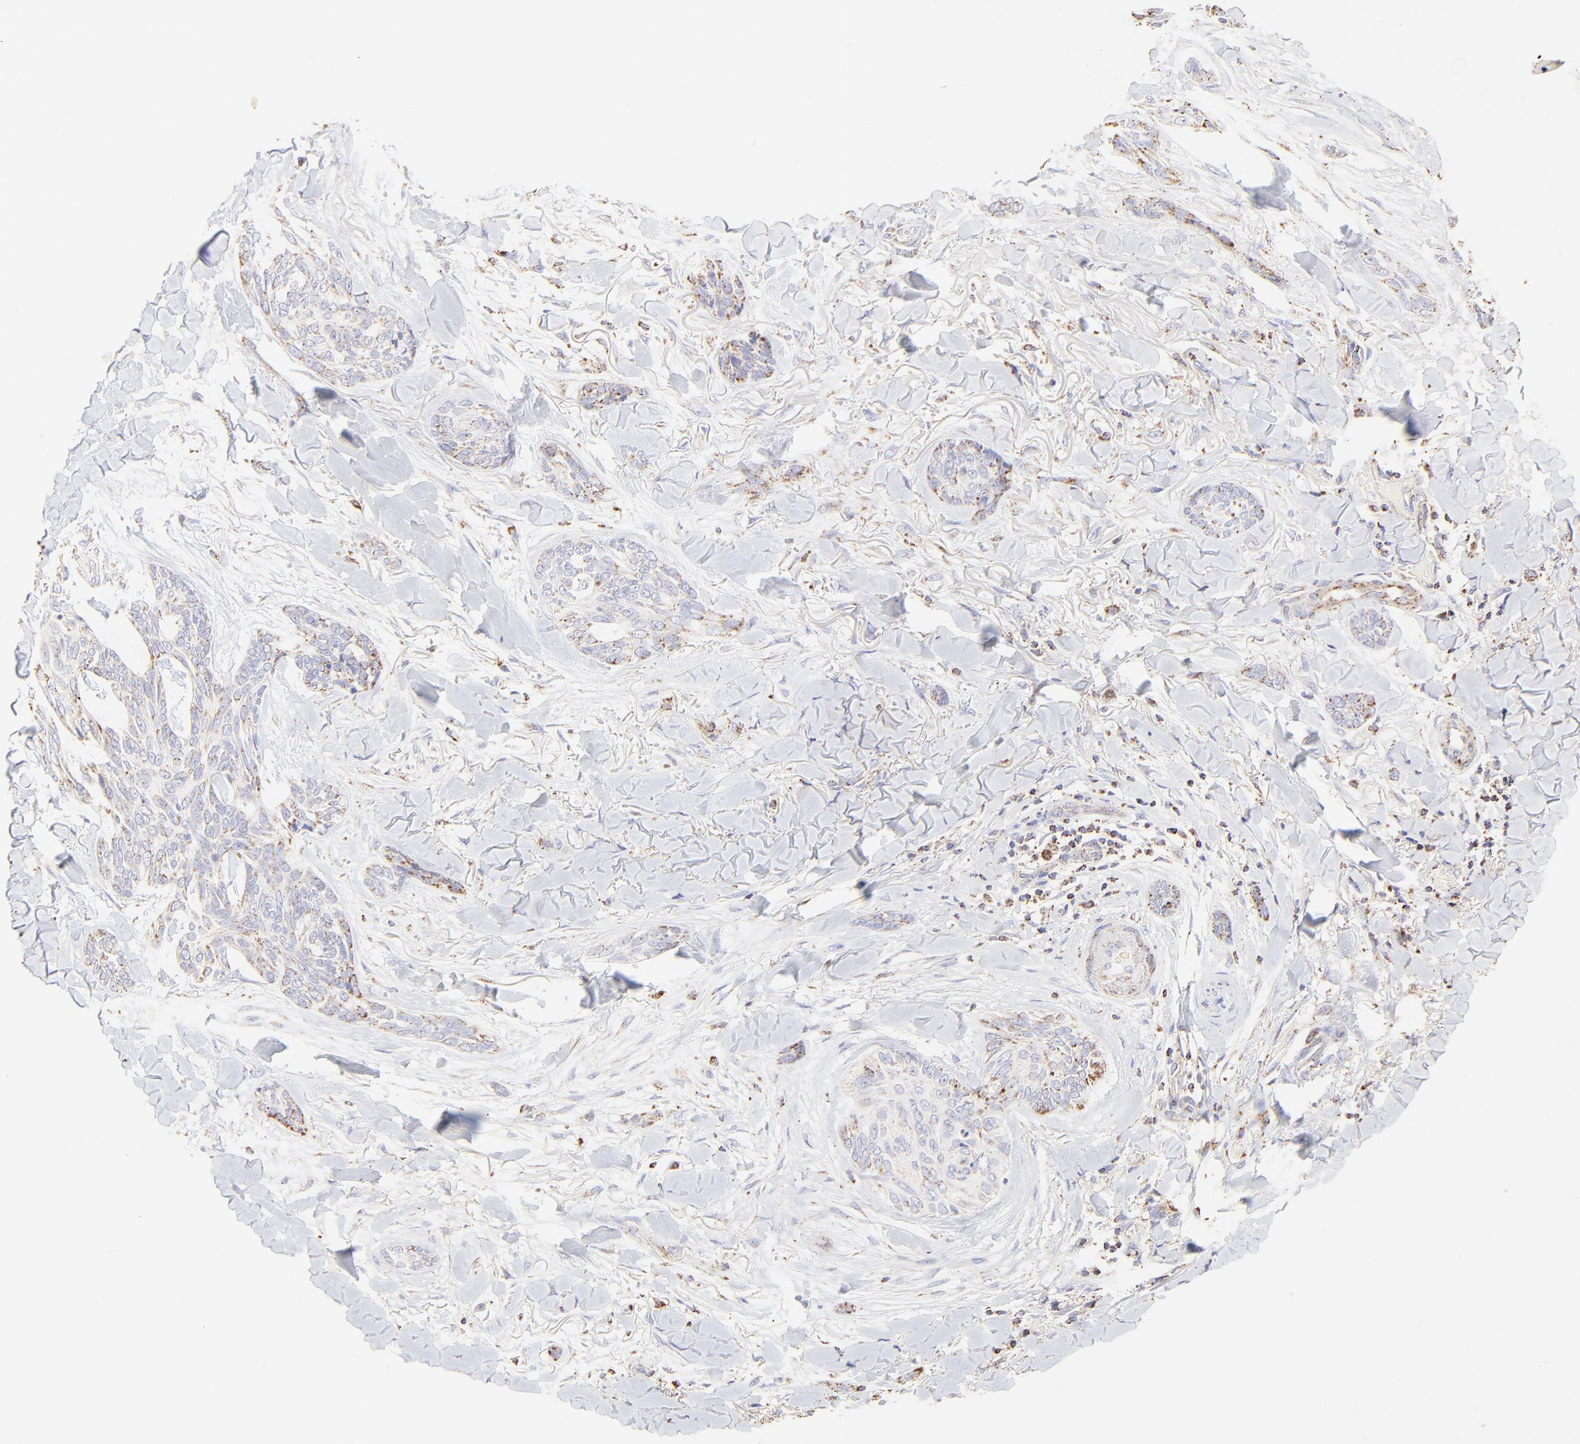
{"staining": {"intensity": "moderate", "quantity": "25%-75%", "location": "cytoplasmic/membranous"}, "tissue": "skin cancer", "cell_type": "Tumor cells", "image_type": "cancer", "snomed": [{"axis": "morphology", "description": "Normal tissue, NOS"}, {"axis": "morphology", "description": "Basal cell carcinoma"}, {"axis": "topography", "description": "Skin"}], "caption": "Skin cancer (basal cell carcinoma) stained with a brown dye reveals moderate cytoplasmic/membranous positive staining in about 25%-75% of tumor cells.", "gene": "ECH1", "patient": {"sex": "female", "age": 71}}